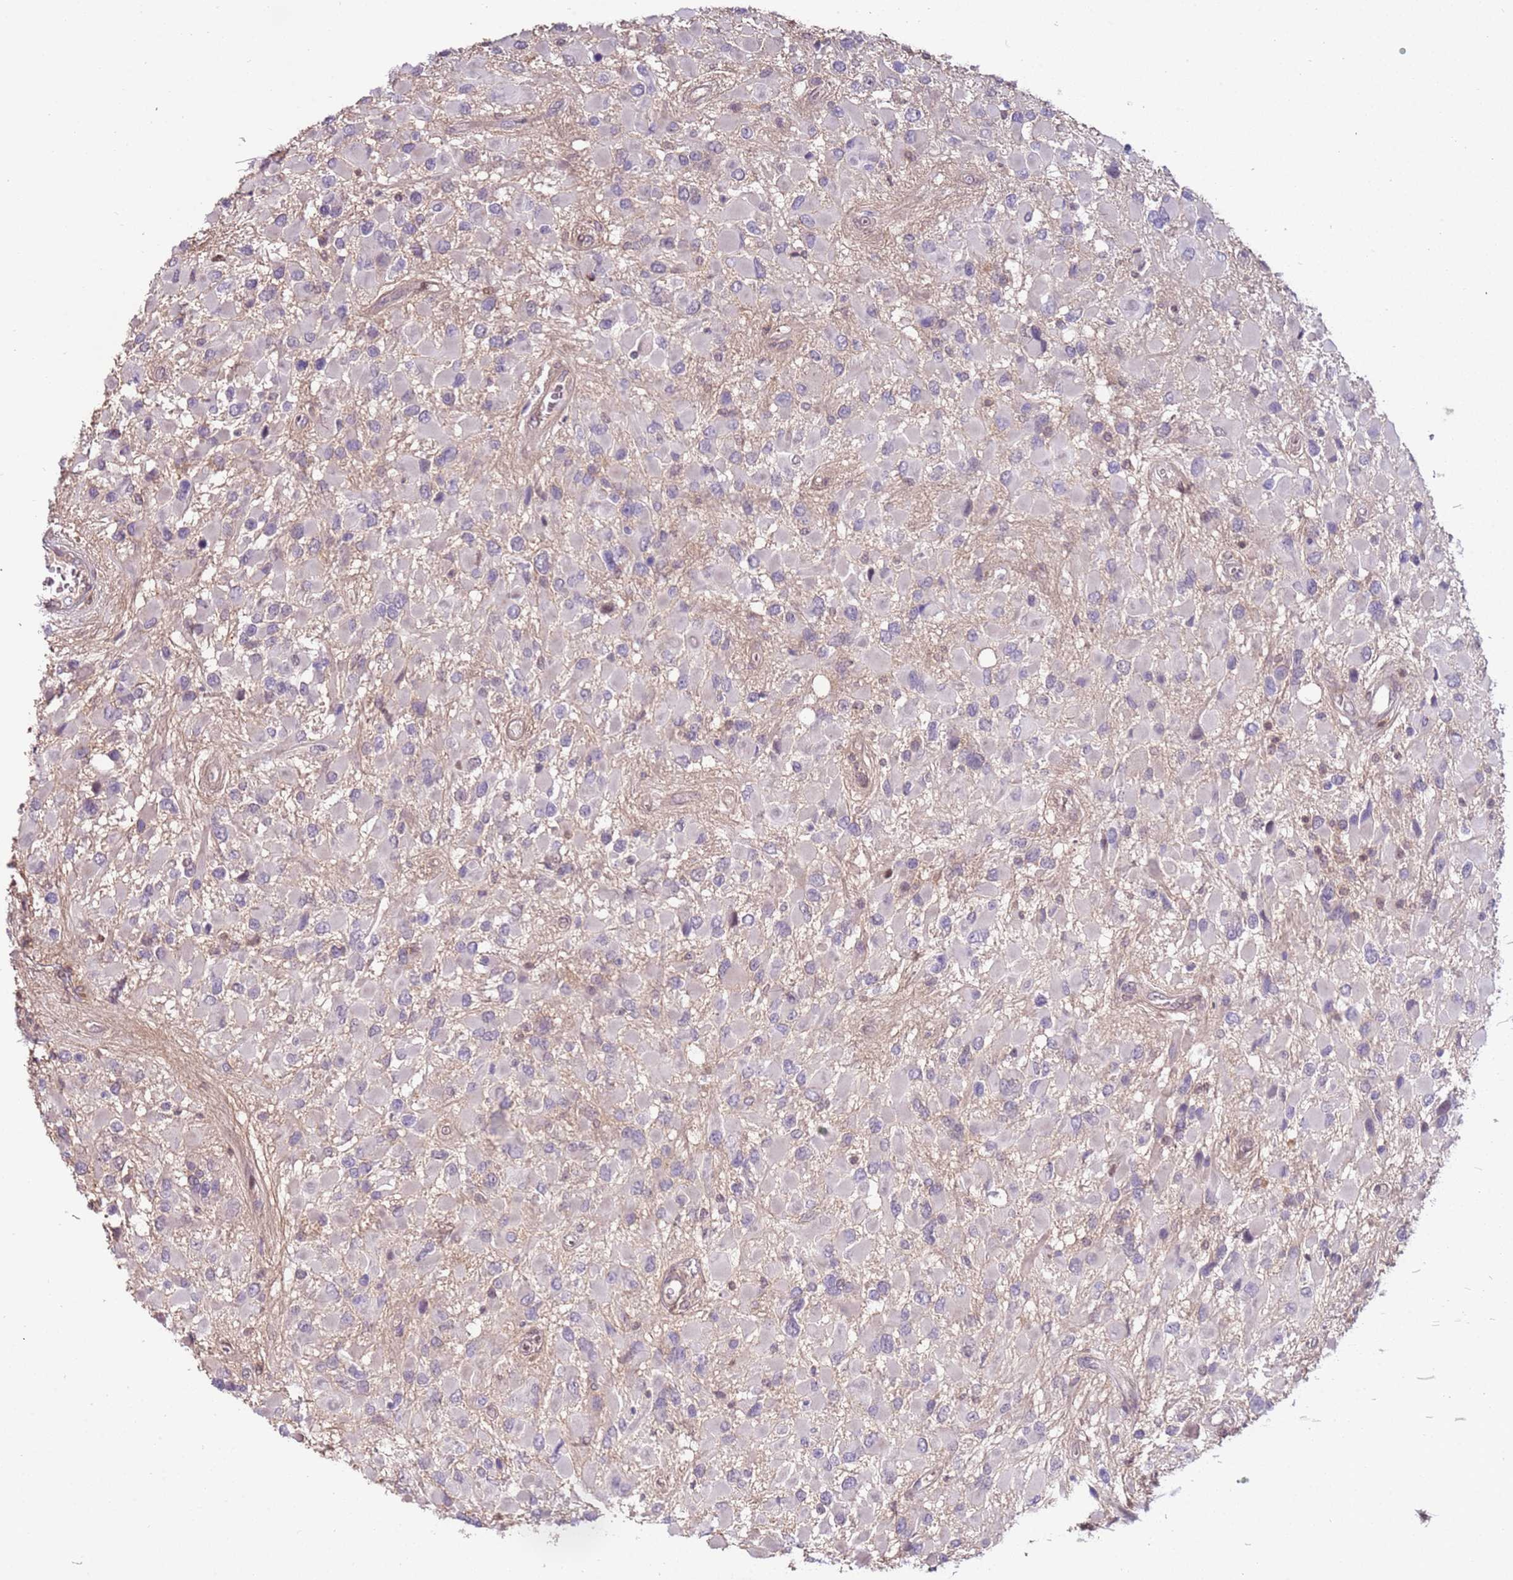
{"staining": {"intensity": "negative", "quantity": "none", "location": "none"}, "tissue": "glioma", "cell_type": "Tumor cells", "image_type": "cancer", "snomed": [{"axis": "morphology", "description": "Glioma, malignant, High grade"}, {"axis": "topography", "description": "Brain"}], "caption": "High magnification brightfield microscopy of malignant glioma (high-grade) stained with DAB (3,3'-diaminobenzidine) (brown) and counterstained with hematoxylin (blue): tumor cells show no significant staining. The staining was performed using DAB to visualize the protein expression in brown, while the nuclei were stained in blue with hematoxylin (Magnification: 20x).", "gene": "GSTO2", "patient": {"sex": "male", "age": 53}}